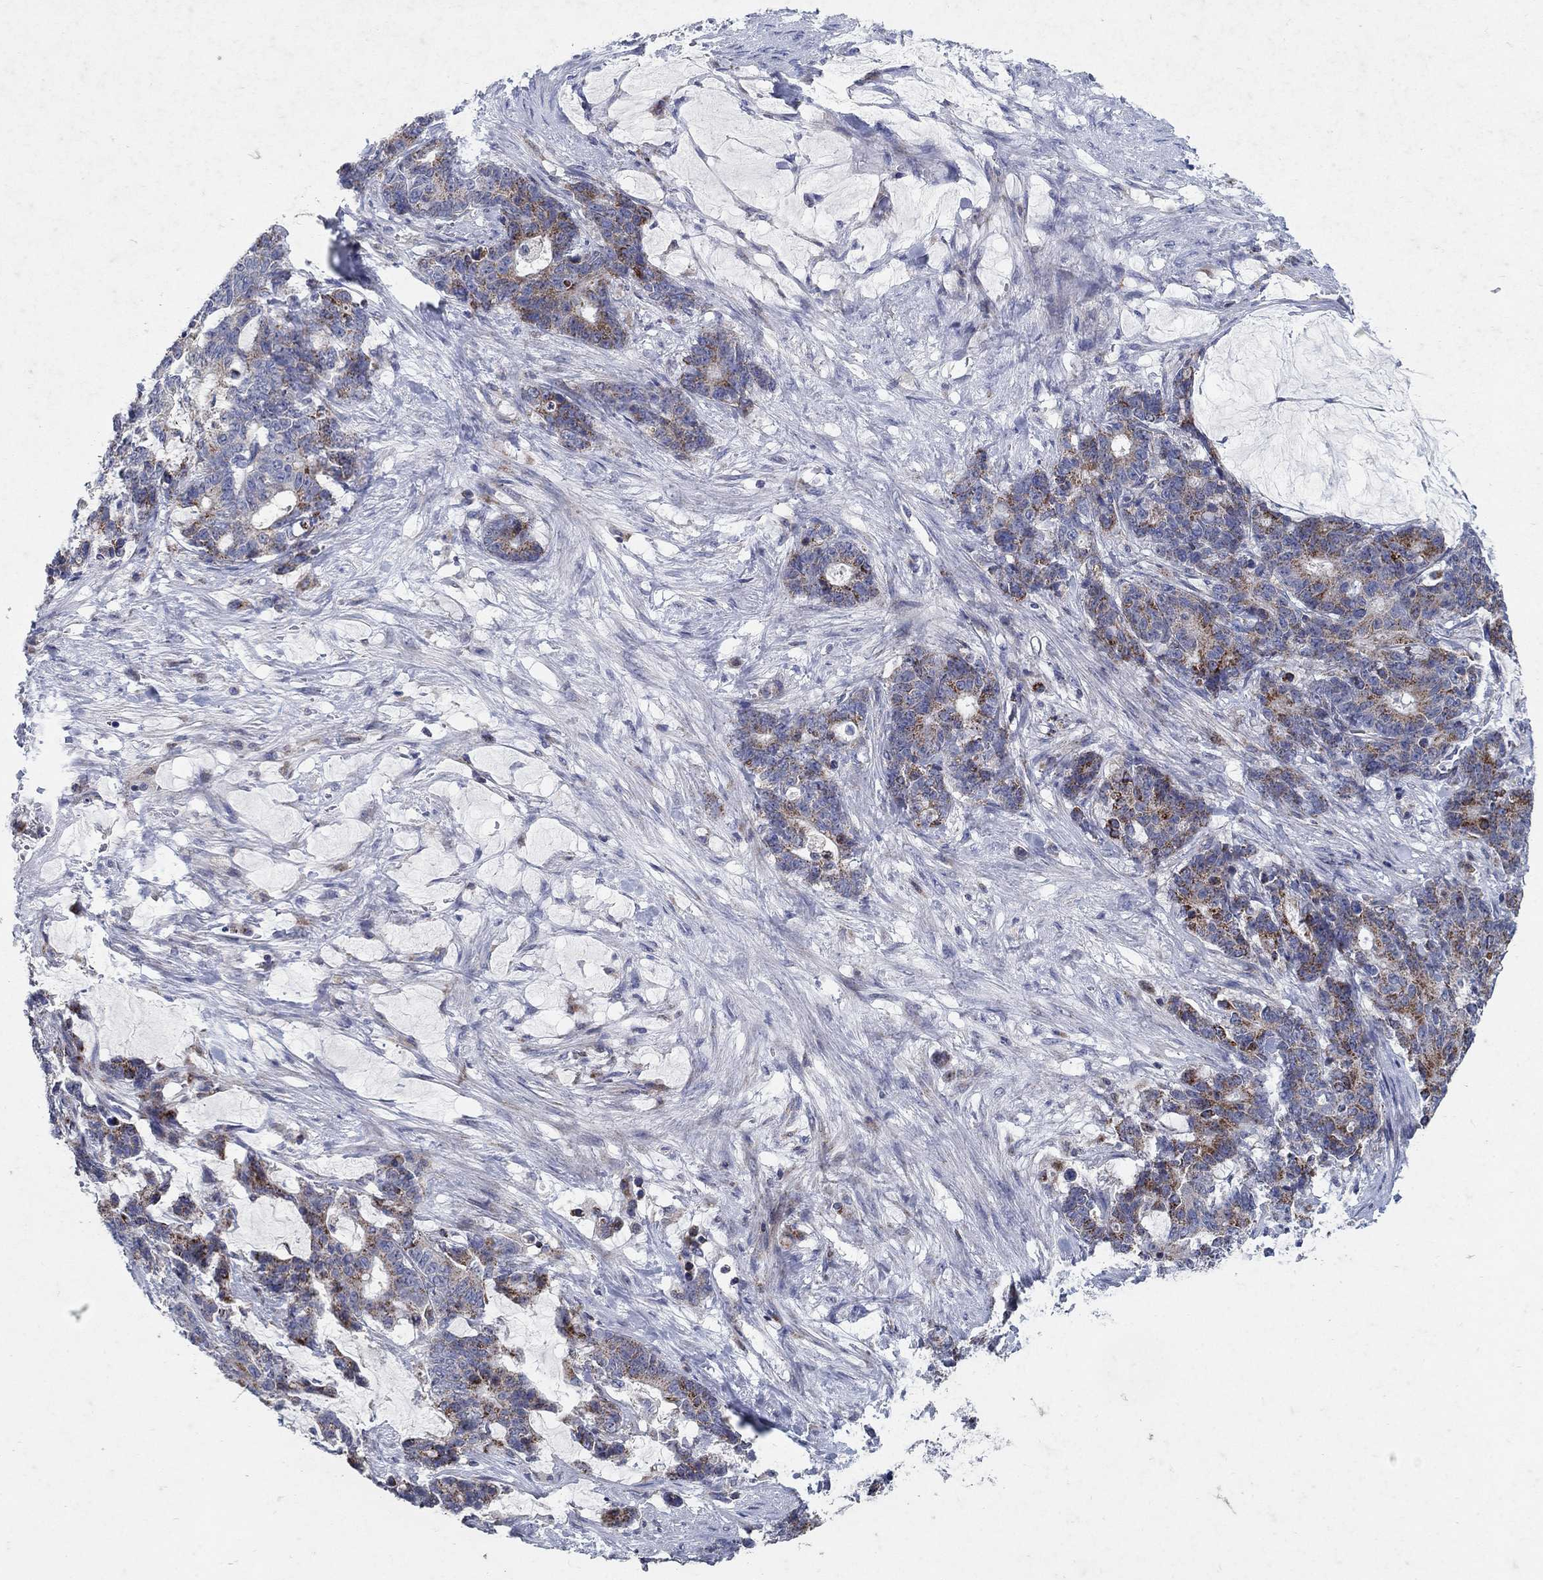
{"staining": {"intensity": "strong", "quantity": "25%-75%", "location": "cytoplasmic/membranous"}, "tissue": "stomach cancer", "cell_type": "Tumor cells", "image_type": "cancer", "snomed": [{"axis": "morphology", "description": "Normal tissue, NOS"}, {"axis": "morphology", "description": "Adenocarcinoma, NOS"}, {"axis": "topography", "description": "Stomach"}], "caption": "IHC (DAB (3,3'-diaminobenzidine)) staining of stomach cancer displays strong cytoplasmic/membranous protein expression in approximately 25%-75% of tumor cells.", "gene": "HMX2", "patient": {"sex": "female", "age": 64}}